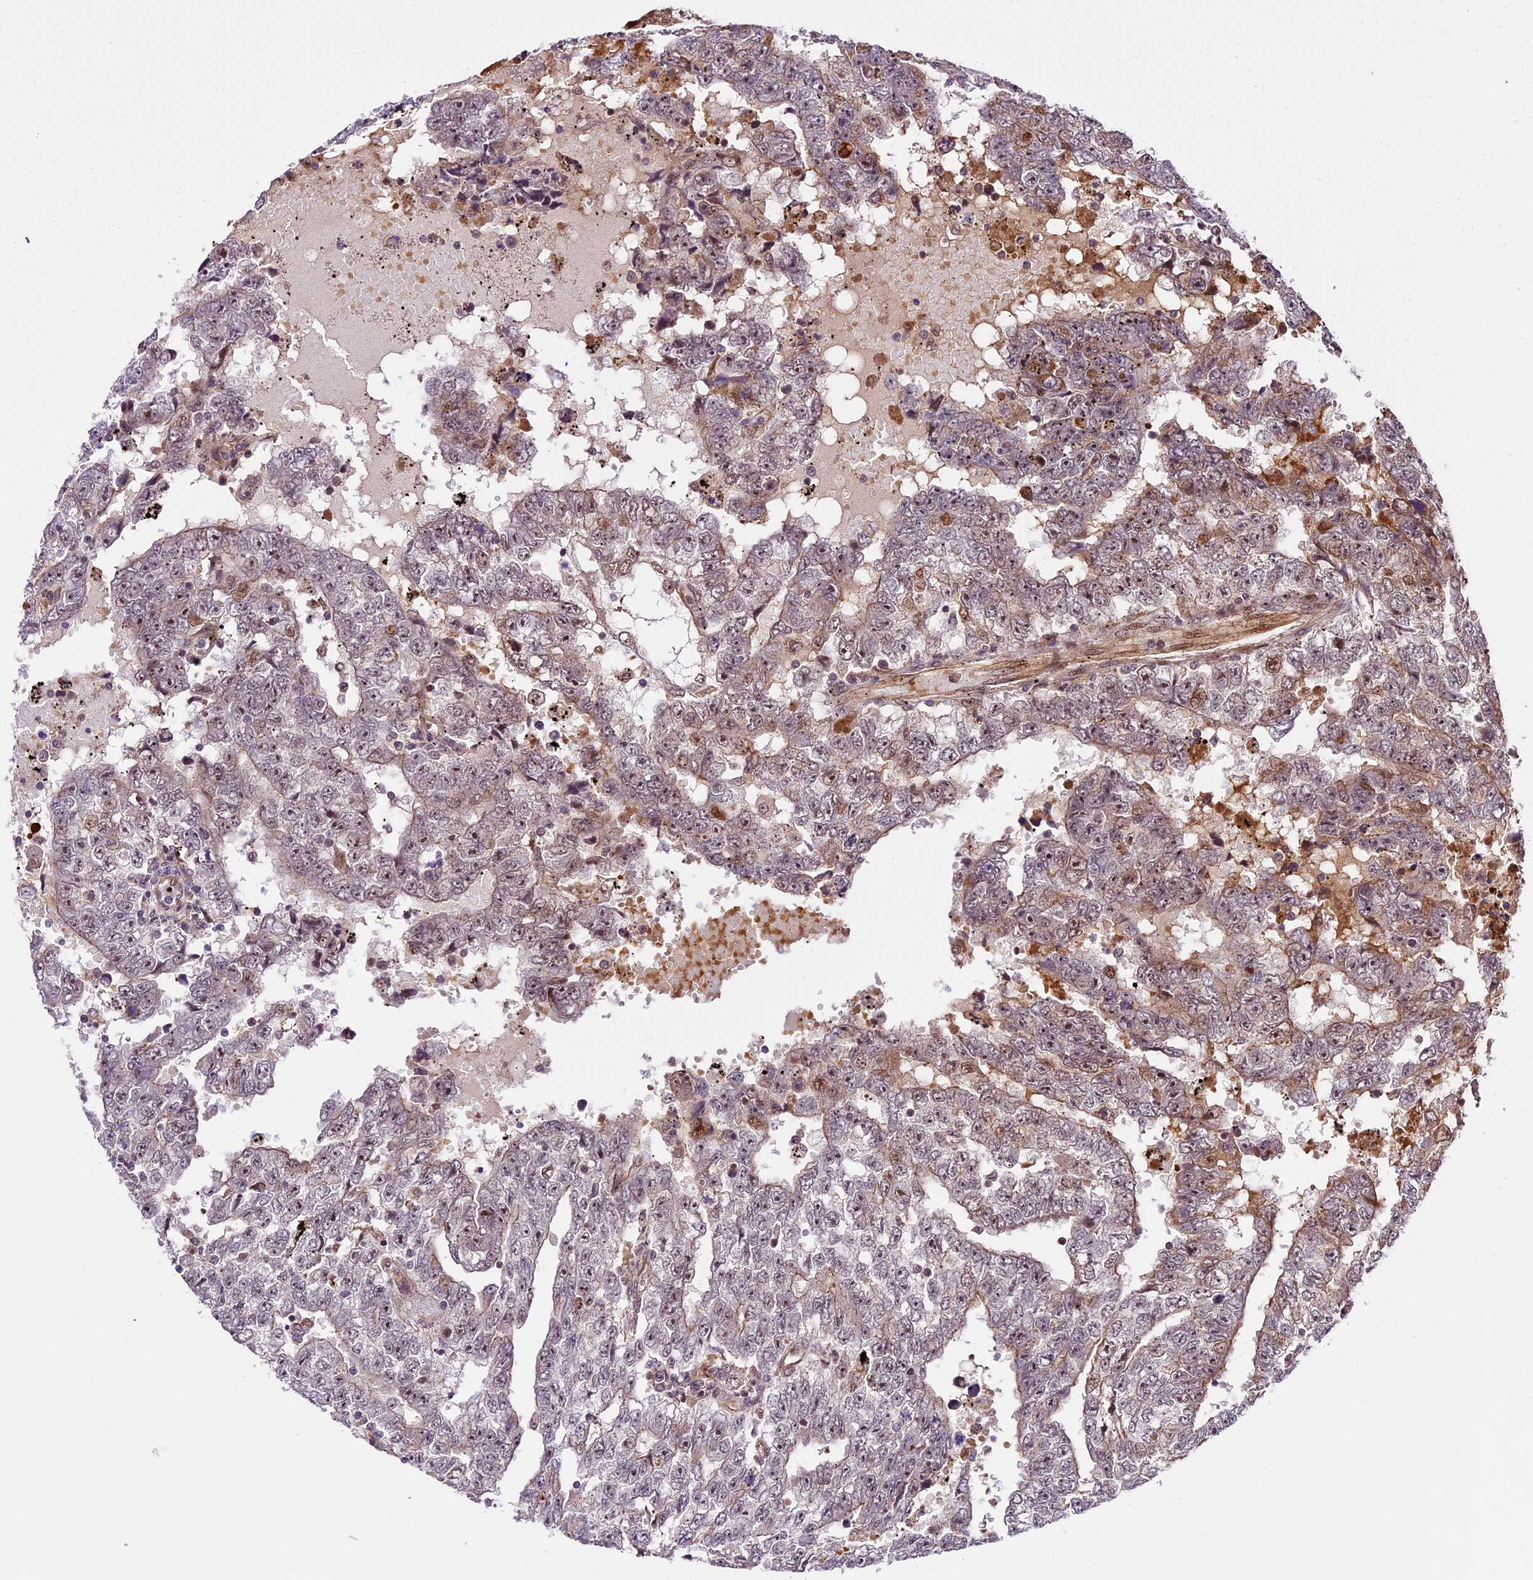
{"staining": {"intensity": "moderate", "quantity": "25%-75%", "location": "nuclear"}, "tissue": "testis cancer", "cell_type": "Tumor cells", "image_type": "cancer", "snomed": [{"axis": "morphology", "description": "Carcinoma, Embryonal, NOS"}, {"axis": "topography", "description": "Testis"}], "caption": "Testis embryonal carcinoma stained with immunohistochemistry reveals moderate nuclear staining in about 25%-75% of tumor cells.", "gene": "DHX38", "patient": {"sex": "male", "age": 25}}